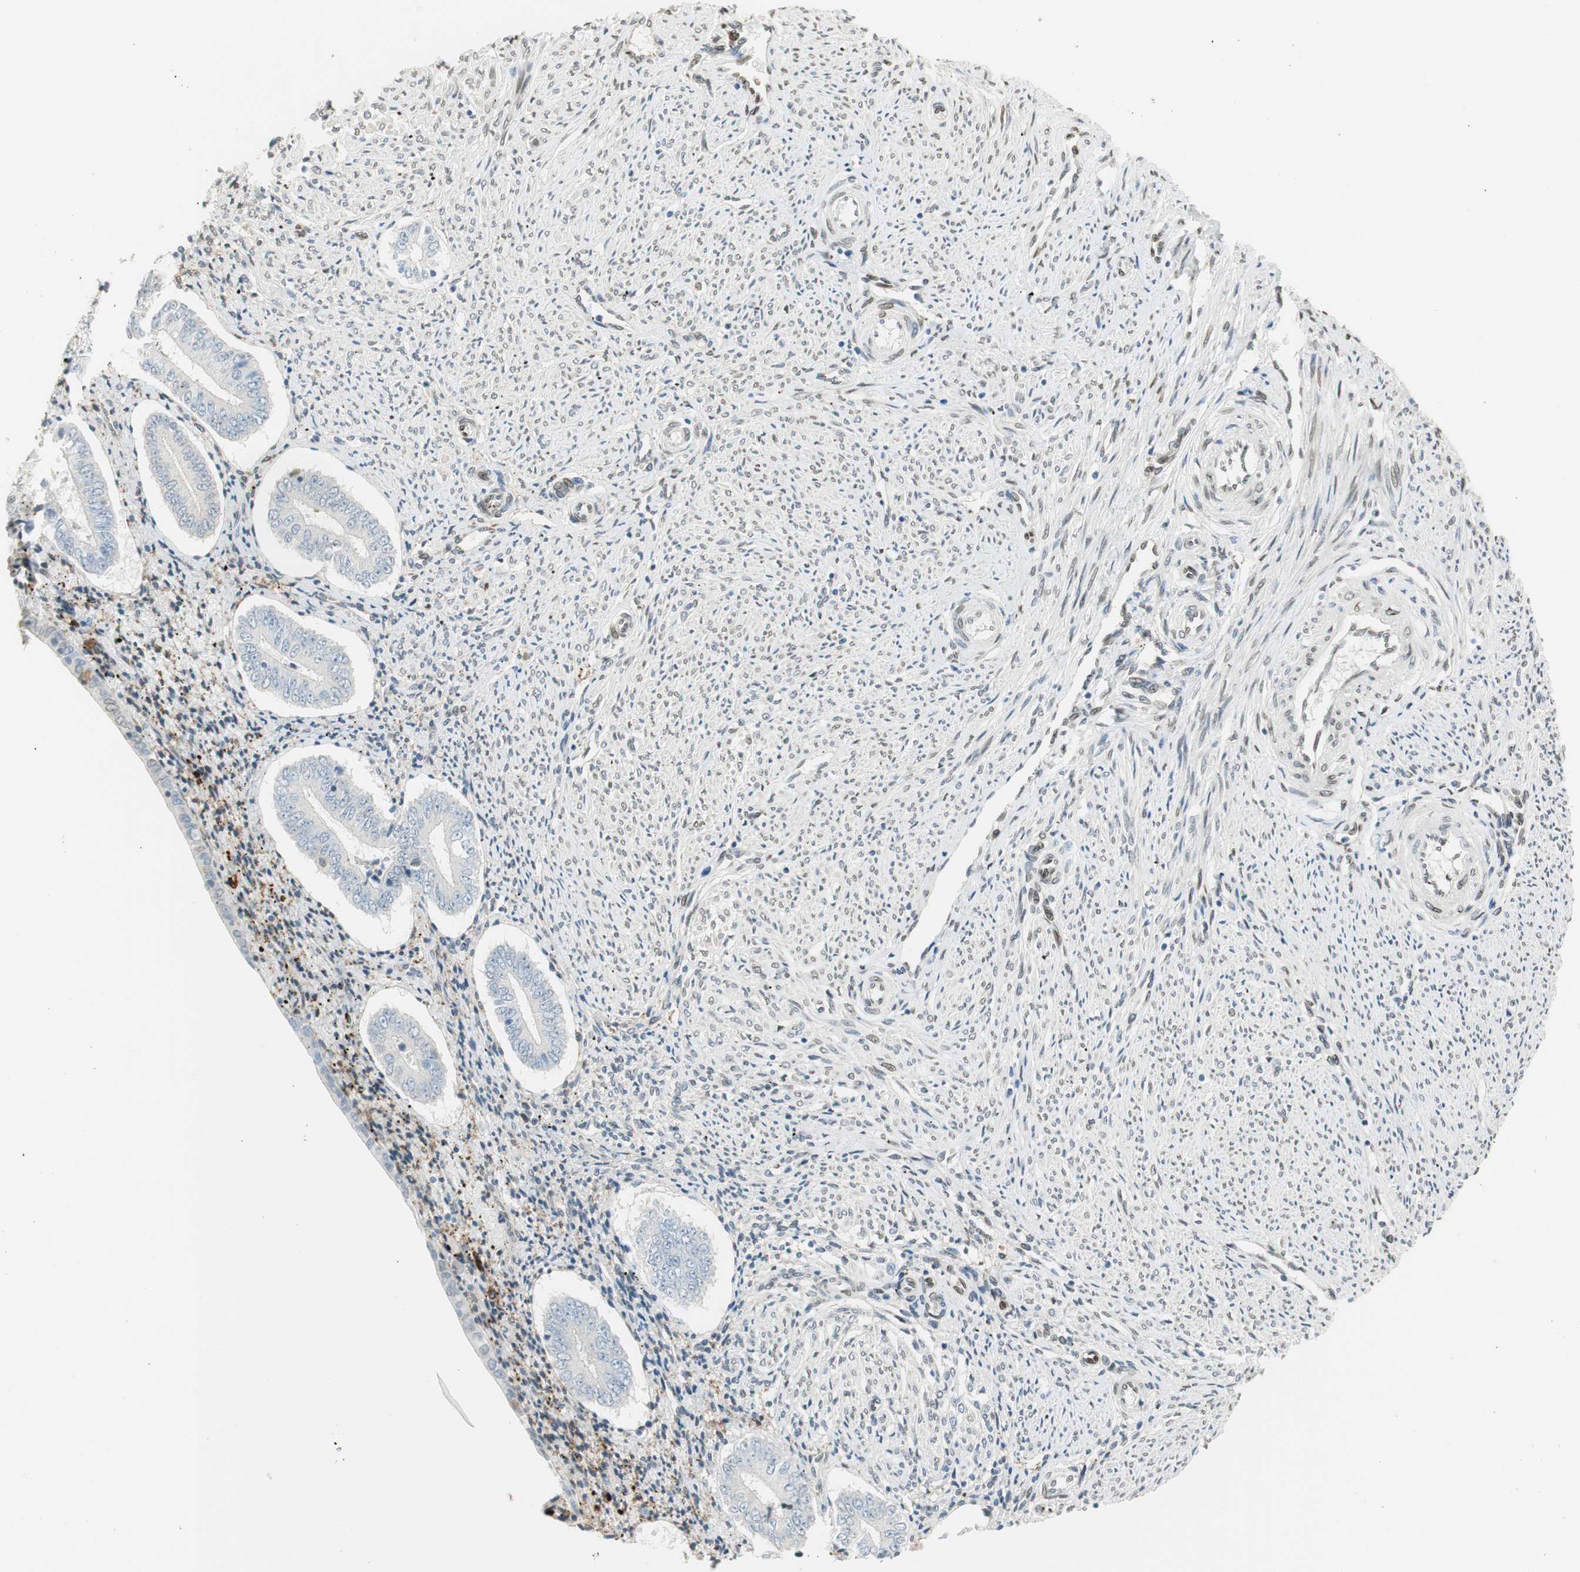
{"staining": {"intensity": "weak", "quantity": "25%-75%", "location": "cytoplasmic/membranous"}, "tissue": "endometrium", "cell_type": "Cells in endometrial stroma", "image_type": "normal", "snomed": [{"axis": "morphology", "description": "Normal tissue, NOS"}, {"axis": "topography", "description": "Endometrium"}], "caption": "Unremarkable endometrium displays weak cytoplasmic/membranous staining in approximately 25%-75% of cells in endometrial stroma, visualized by immunohistochemistry.", "gene": "TMEM260", "patient": {"sex": "female", "age": 42}}